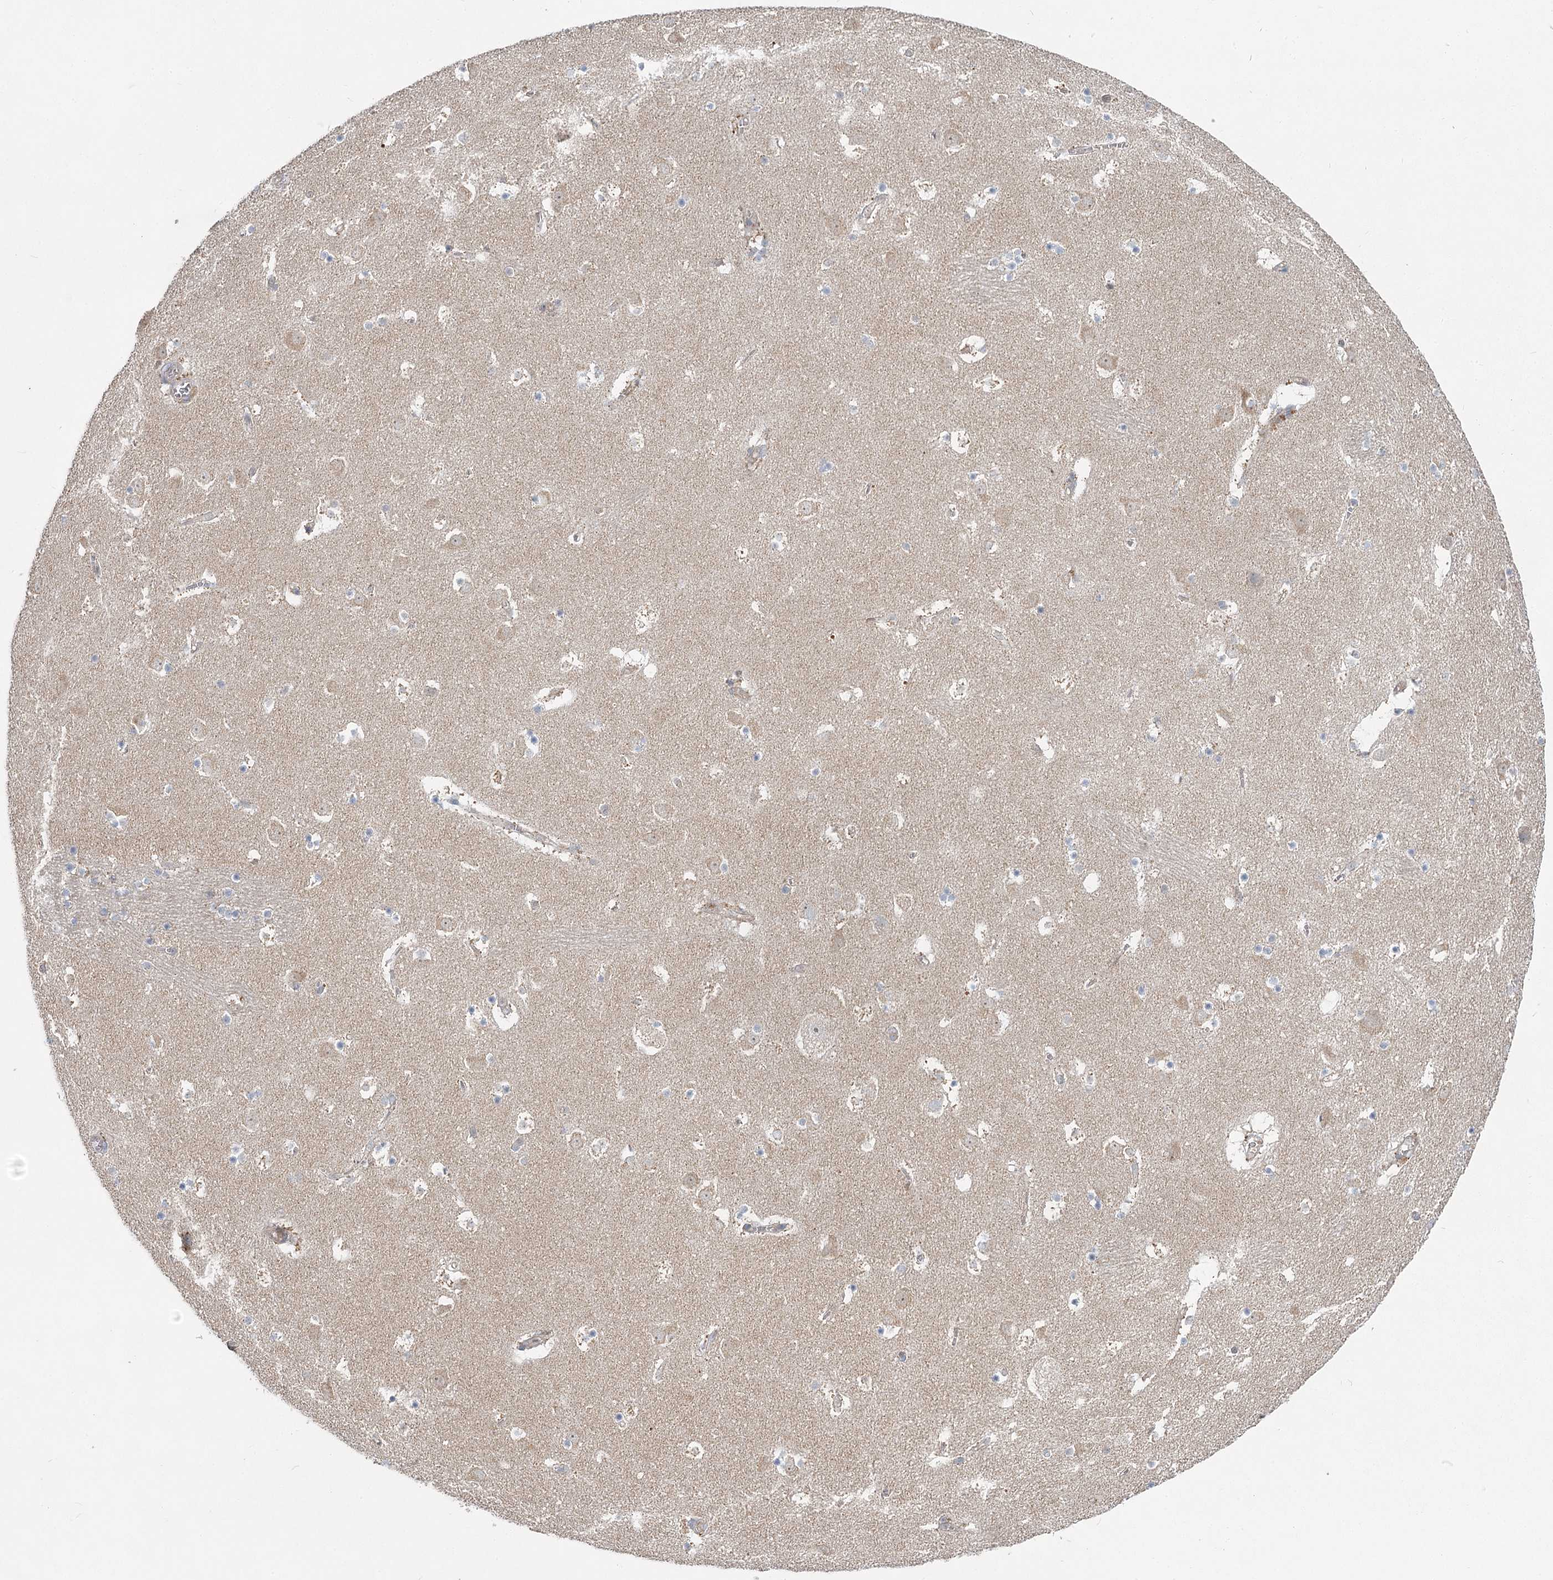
{"staining": {"intensity": "negative", "quantity": "none", "location": "none"}, "tissue": "caudate", "cell_type": "Glial cells", "image_type": "normal", "snomed": [{"axis": "morphology", "description": "Normal tissue, NOS"}, {"axis": "topography", "description": "Lateral ventricle wall"}], "caption": "The image displays no significant staining in glial cells of caudate. Nuclei are stained in blue.", "gene": "THNSL1", "patient": {"sex": "male", "age": 45}}